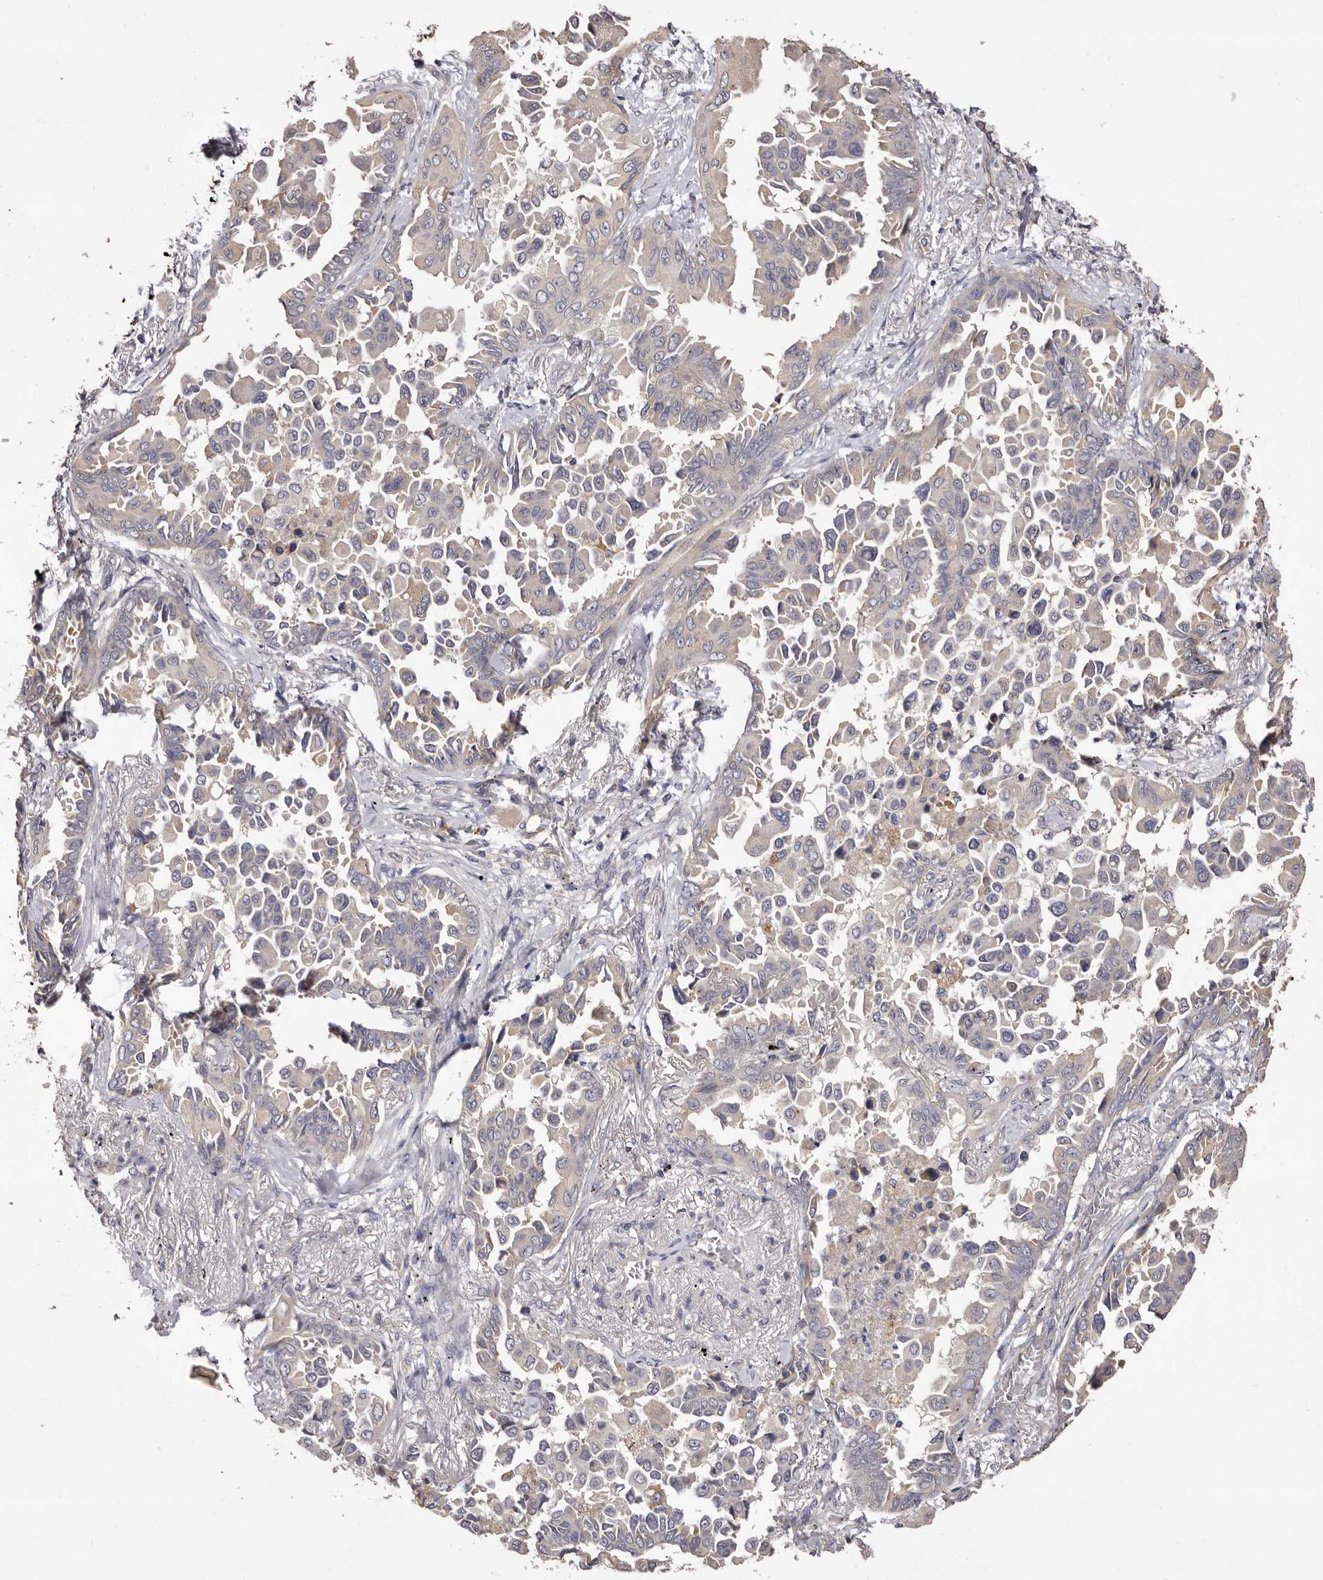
{"staining": {"intensity": "negative", "quantity": "none", "location": "none"}, "tissue": "lung cancer", "cell_type": "Tumor cells", "image_type": "cancer", "snomed": [{"axis": "morphology", "description": "Adenocarcinoma, NOS"}, {"axis": "topography", "description": "Lung"}], "caption": "Immunohistochemistry (IHC) photomicrograph of neoplastic tissue: lung cancer (adenocarcinoma) stained with DAB displays no significant protein staining in tumor cells.", "gene": "ETNK1", "patient": {"sex": "female", "age": 67}}